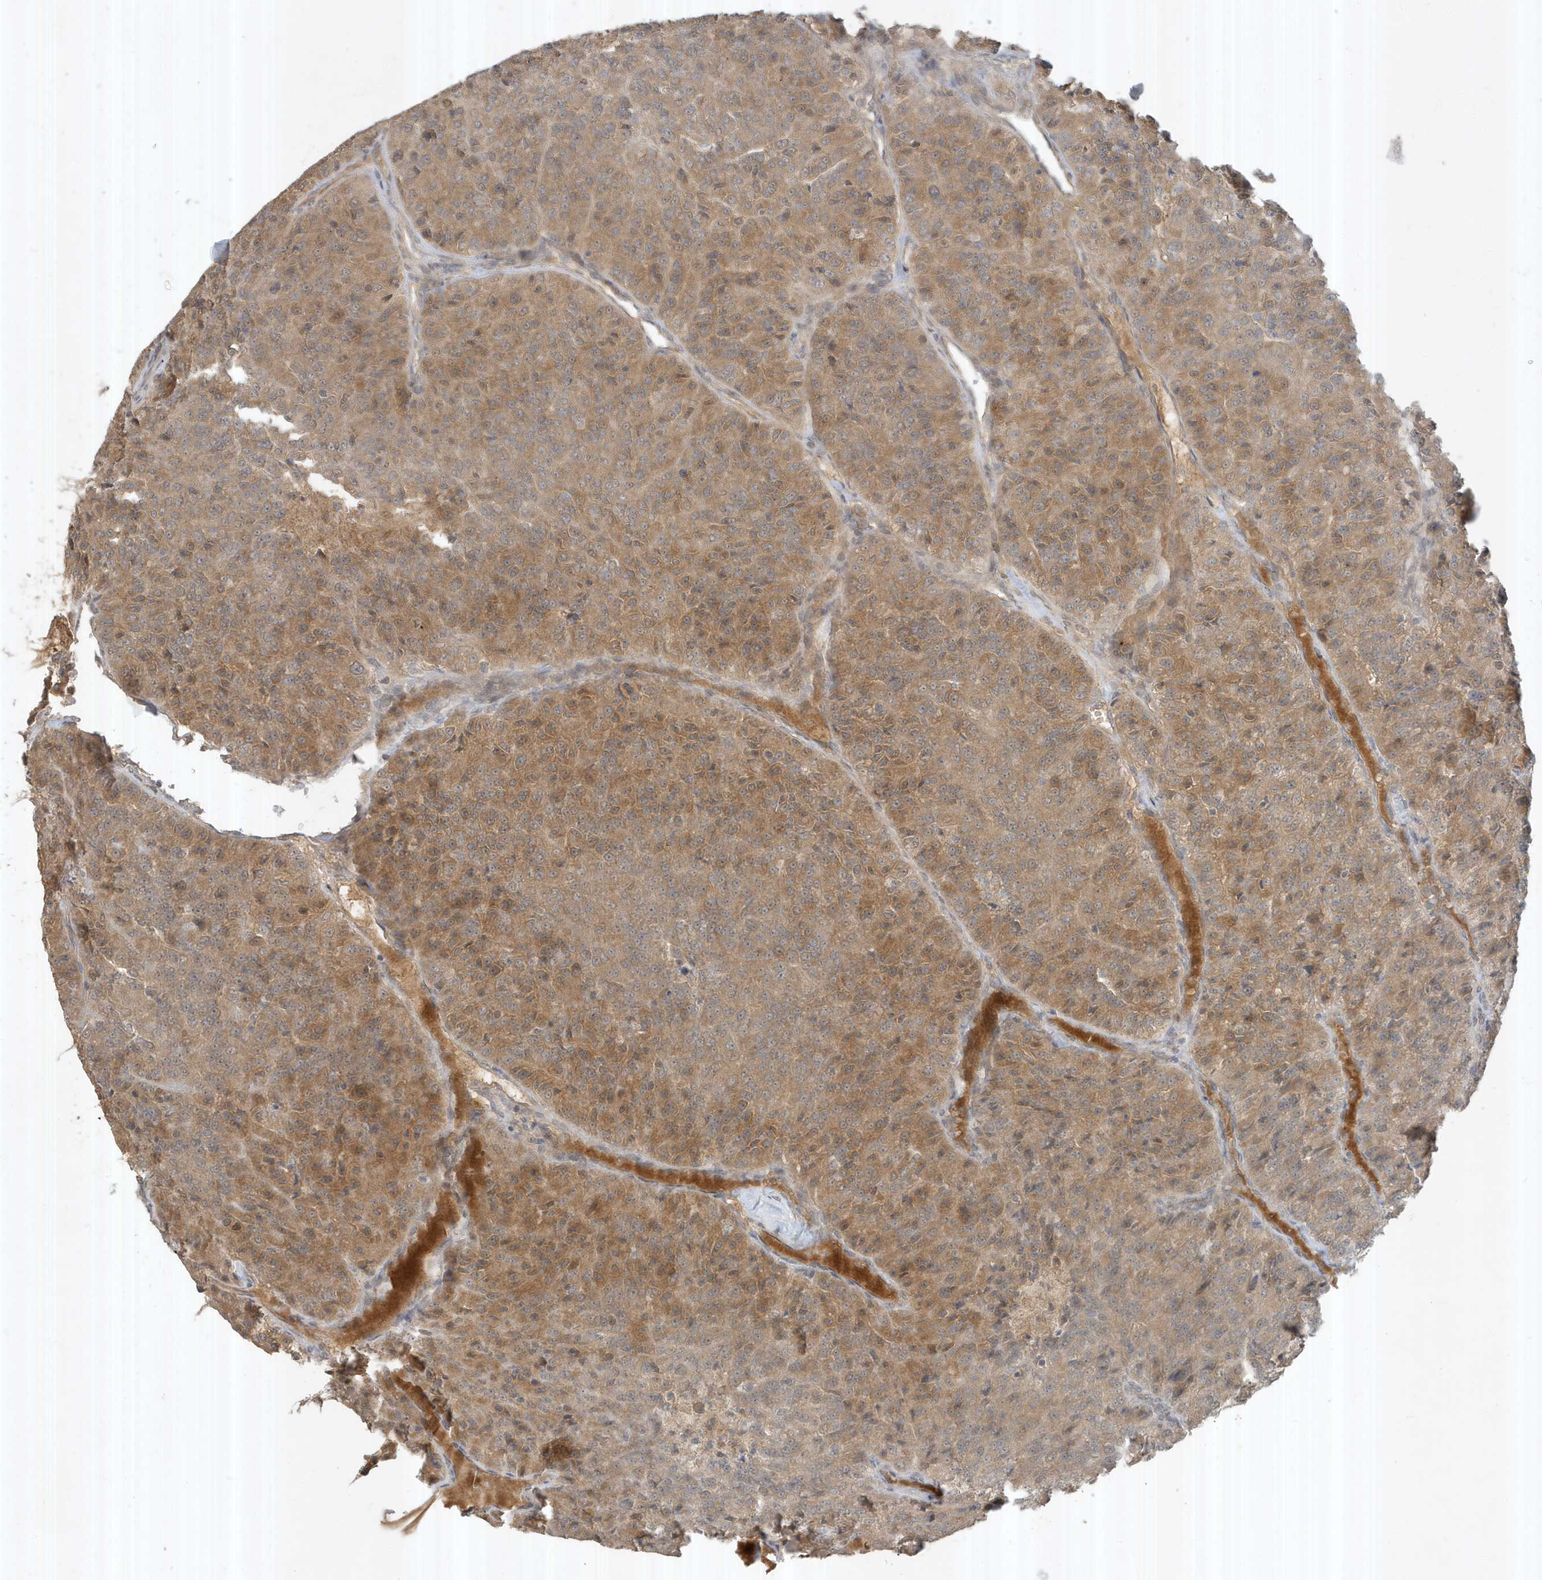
{"staining": {"intensity": "moderate", "quantity": ">75%", "location": "cytoplasmic/membranous"}, "tissue": "renal cancer", "cell_type": "Tumor cells", "image_type": "cancer", "snomed": [{"axis": "morphology", "description": "Adenocarcinoma, NOS"}, {"axis": "topography", "description": "Kidney"}], "caption": "This micrograph shows immunohistochemistry staining of adenocarcinoma (renal), with medium moderate cytoplasmic/membranous positivity in about >75% of tumor cells.", "gene": "ABCB9", "patient": {"sex": "female", "age": 63}}